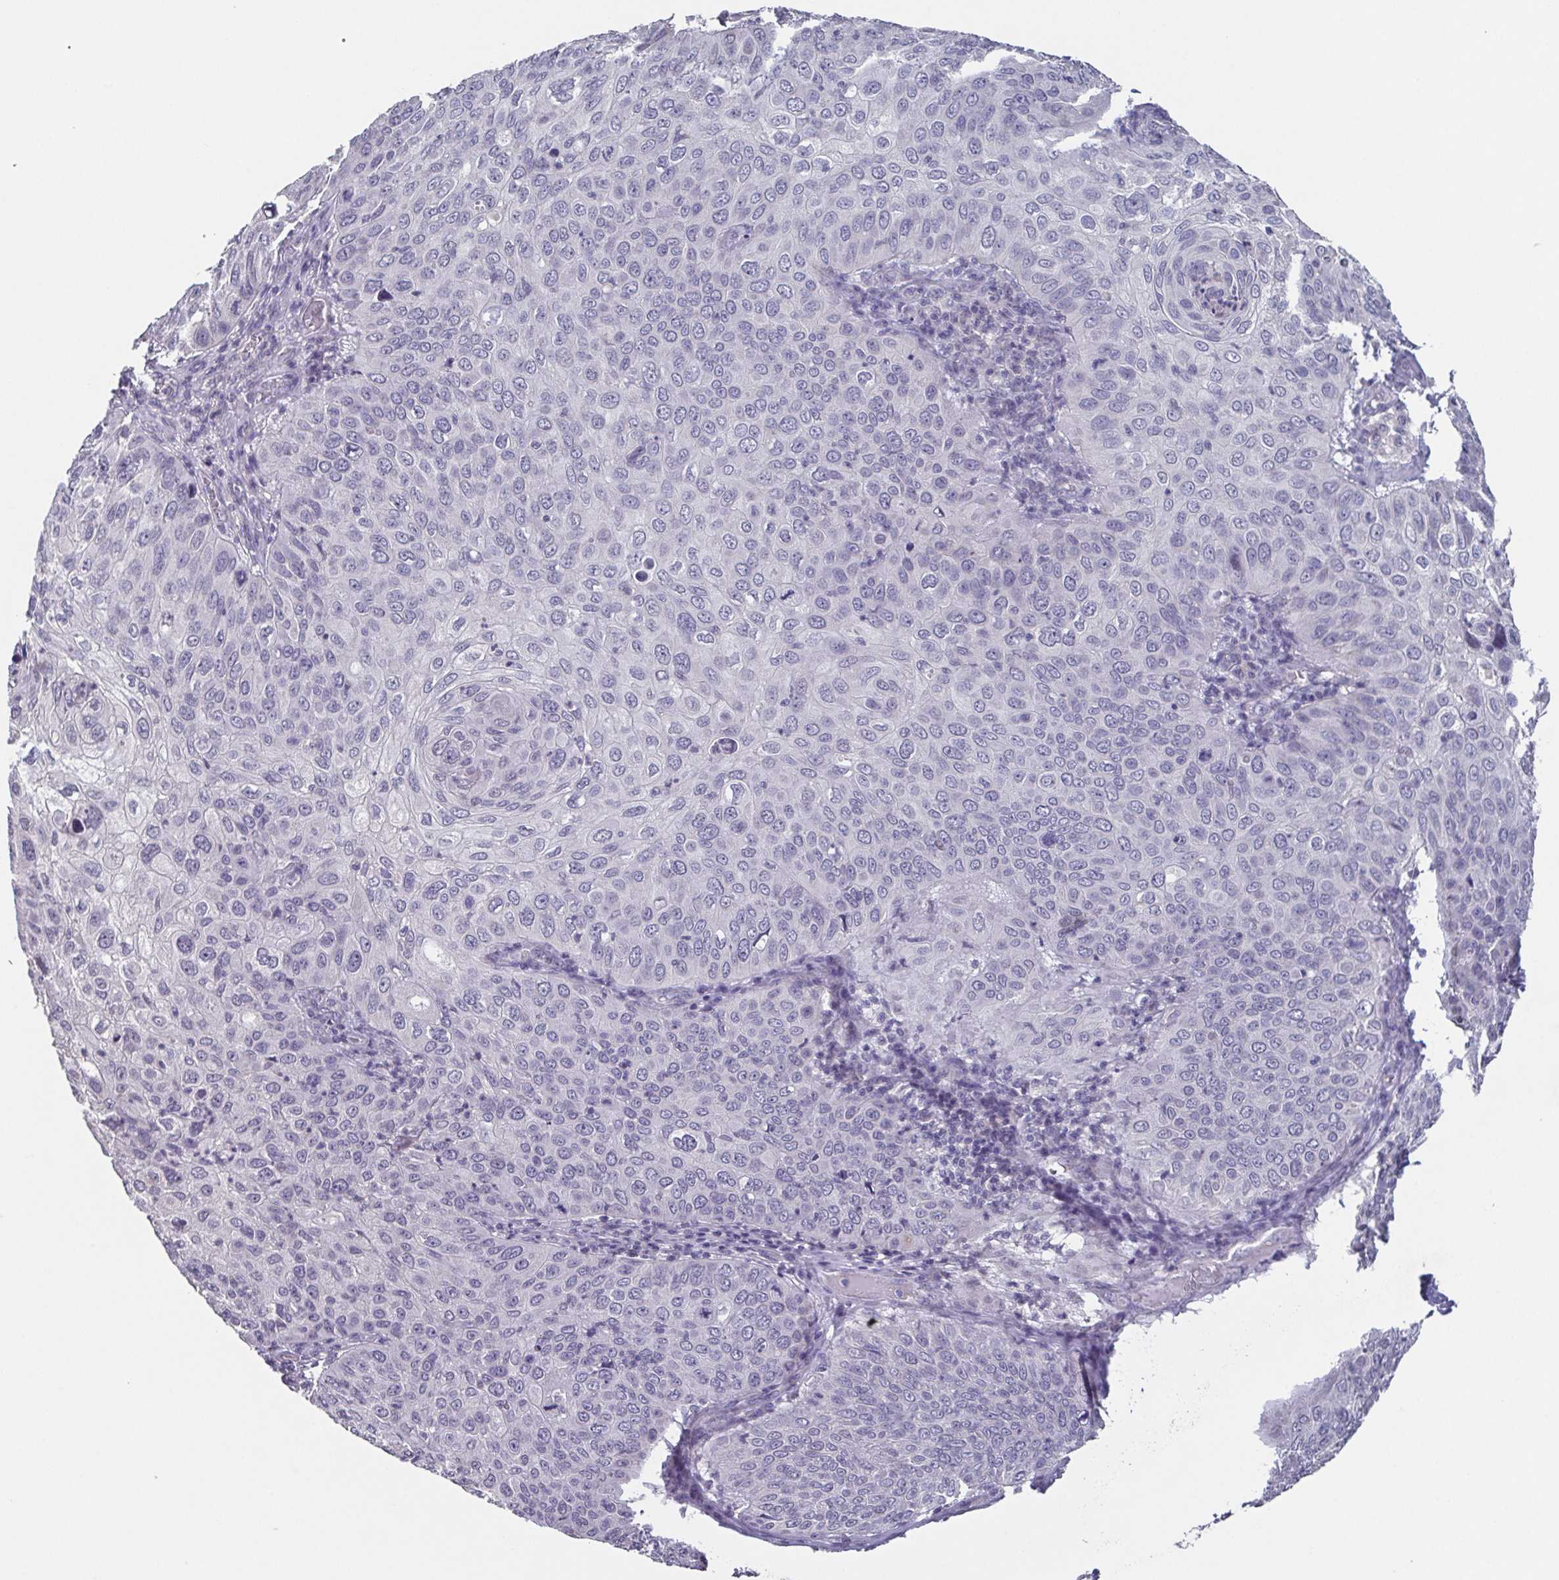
{"staining": {"intensity": "negative", "quantity": "none", "location": "none"}, "tissue": "skin cancer", "cell_type": "Tumor cells", "image_type": "cancer", "snomed": [{"axis": "morphology", "description": "Squamous cell carcinoma, NOS"}, {"axis": "topography", "description": "Skin"}], "caption": "A high-resolution histopathology image shows IHC staining of squamous cell carcinoma (skin), which reveals no significant expression in tumor cells. (DAB IHC, high magnification).", "gene": "GHRL", "patient": {"sex": "male", "age": 87}}